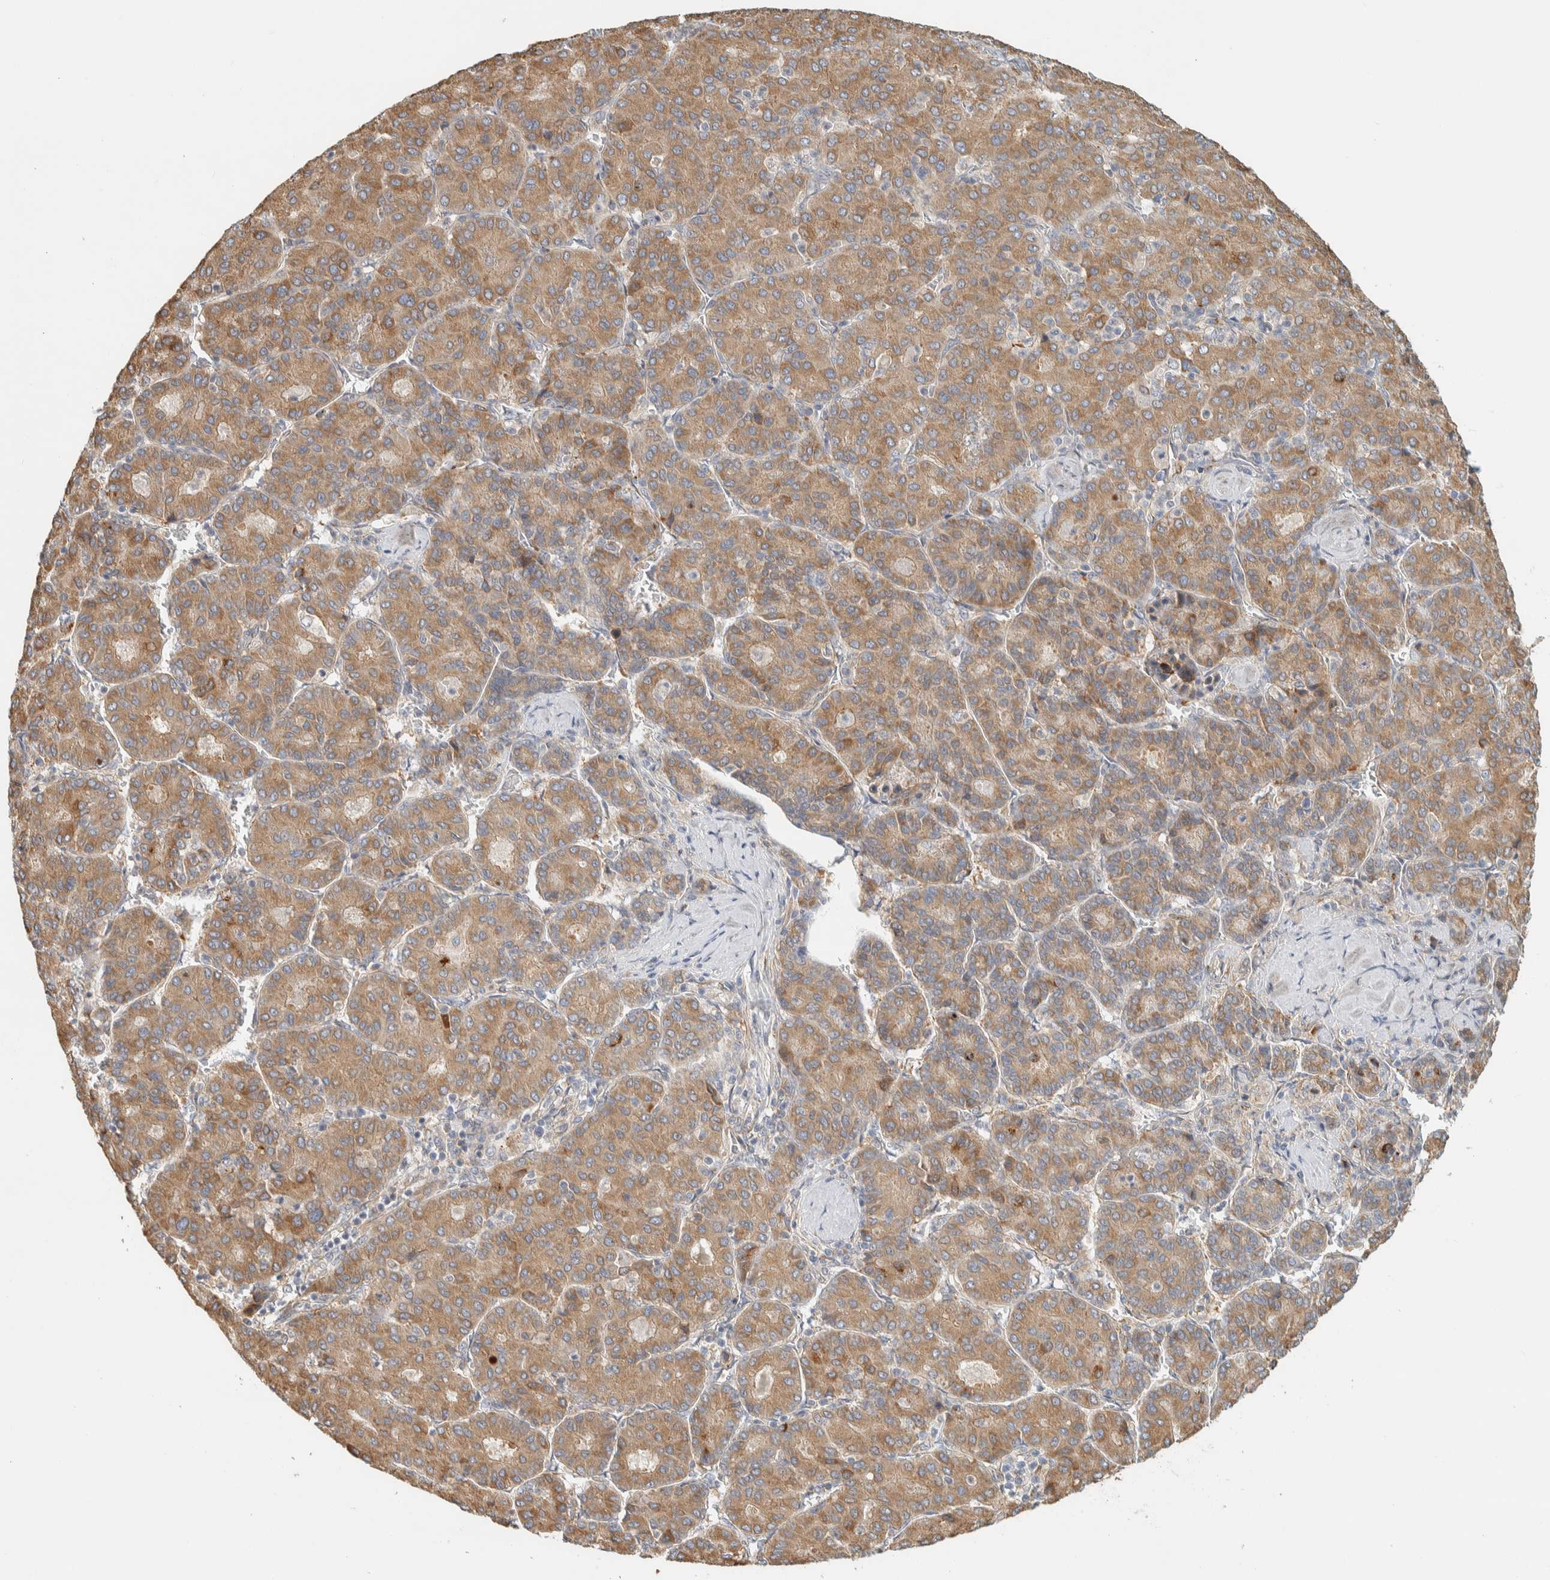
{"staining": {"intensity": "moderate", "quantity": ">75%", "location": "cytoplasmic/membranous"}, "tissue": "liver cancer", "cell_type": "Tumor cells", "image_type": "cancer", "snomed": [{"axis": "morphology", "description": "Carcinoma, Hepatocellular, NOS"}, {"axis": "topography", "description": "Liver"}], "caption": "Immunohistochemistry photomicrograph of neoplastic tissue: liver cancer stained using immunohistochemistry (IHC) displays medium levels of moderate protein expression localized specifically in the cytoplasmic/membranous of tumor cells, appearing as a cytoplasmic/membranous brown color.", "gene": "KLHL40", "patient": {"sex": "male", "age": 65}}